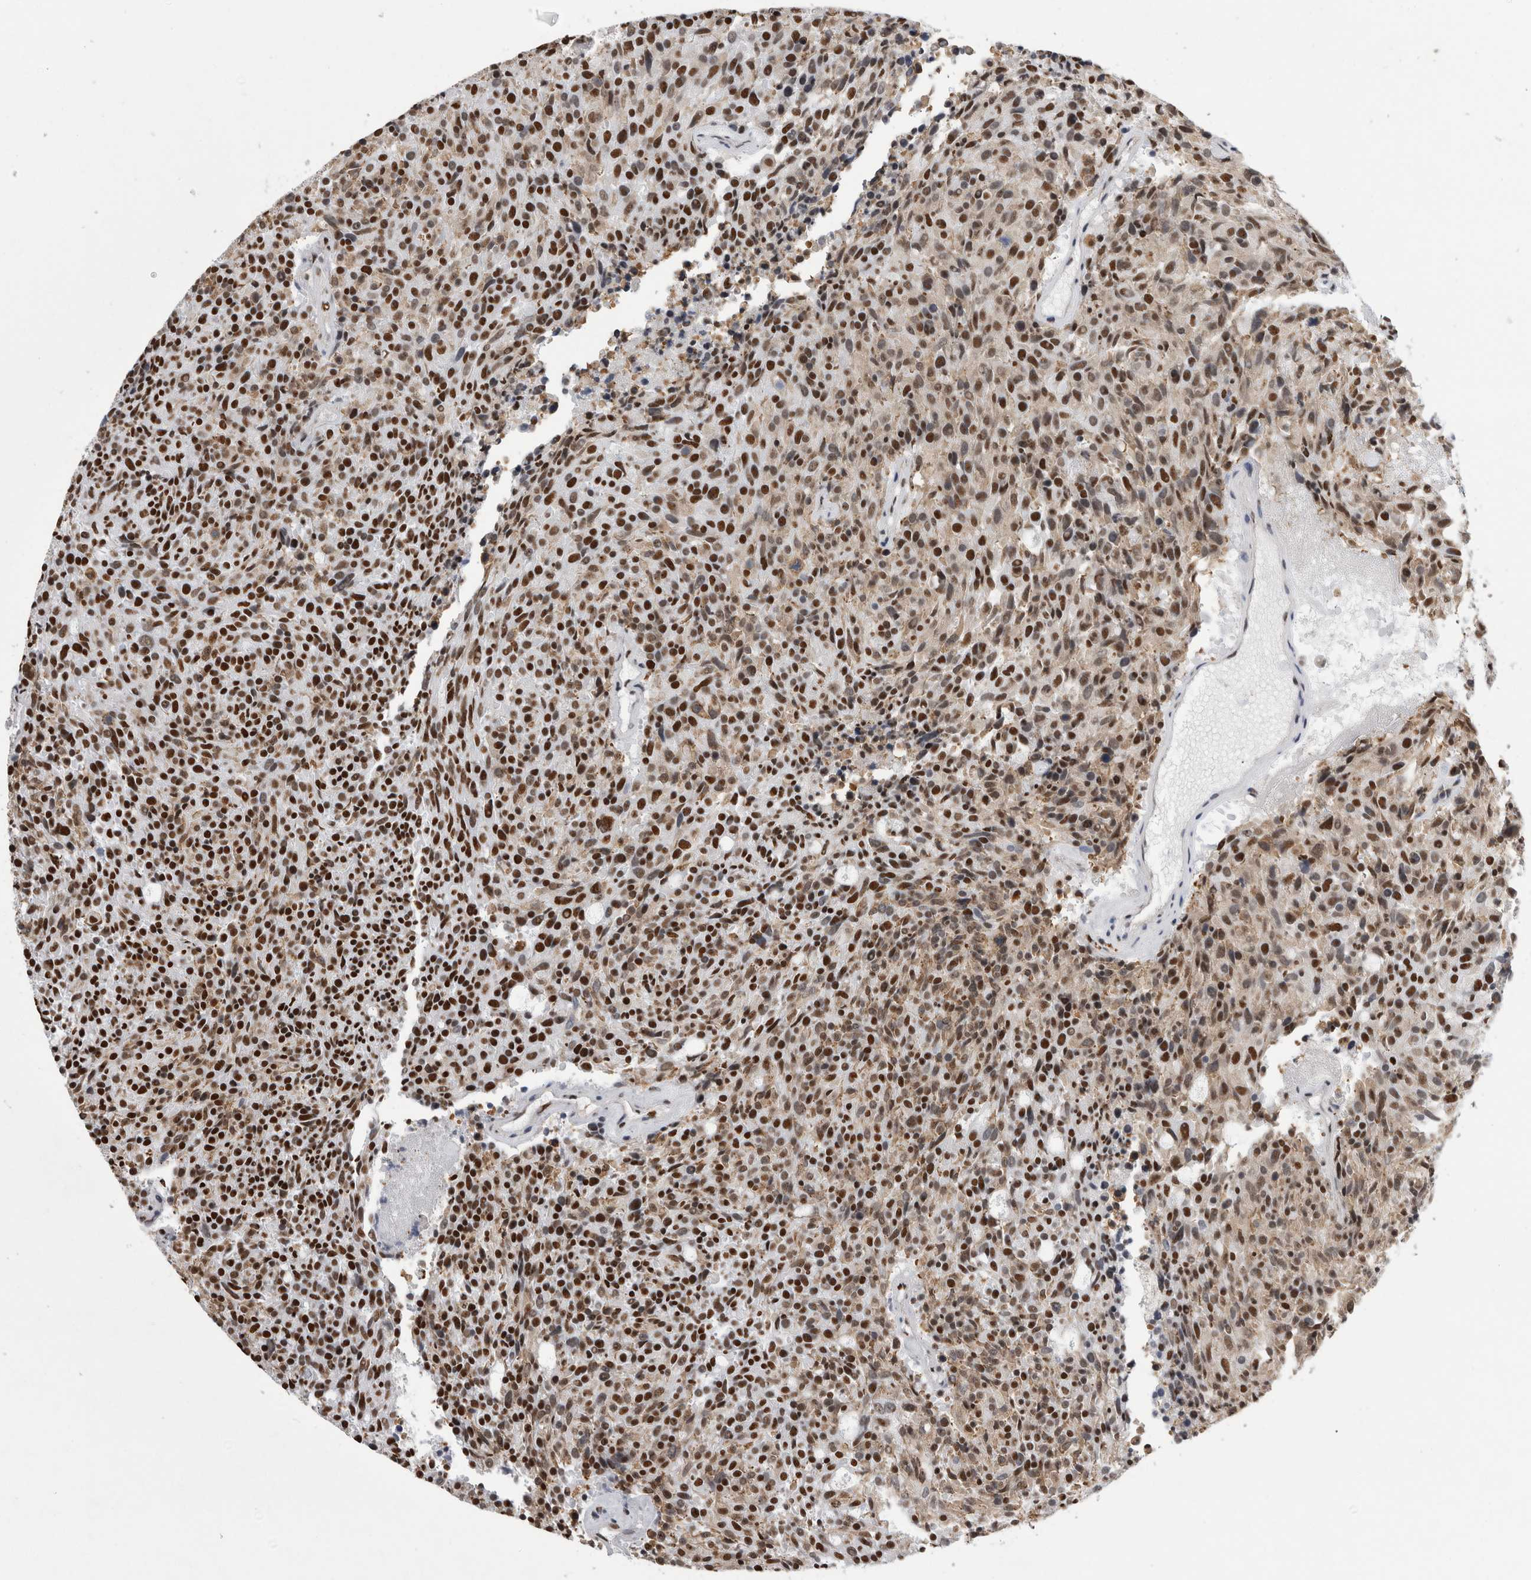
{"staining": {"intensity": "strong", "quantity": ">75%", "location": "nuclear"}, "tissue": "carcinoid", "cell_type": "Tumor cells", "image_type": "cancer", "snomed": [{"axis": "morphology", "description": "Carcinoid, malignant, NOS"}, {"axis": "topography", "description": "Pancreas"}], "caption": "Human carcinoid stained for a protein (brown) displays strong nuclear positive positivity in about >75% of tumor cells.", "gene": "ALPK3", "patient": {"sex": "female", "age": 54}}